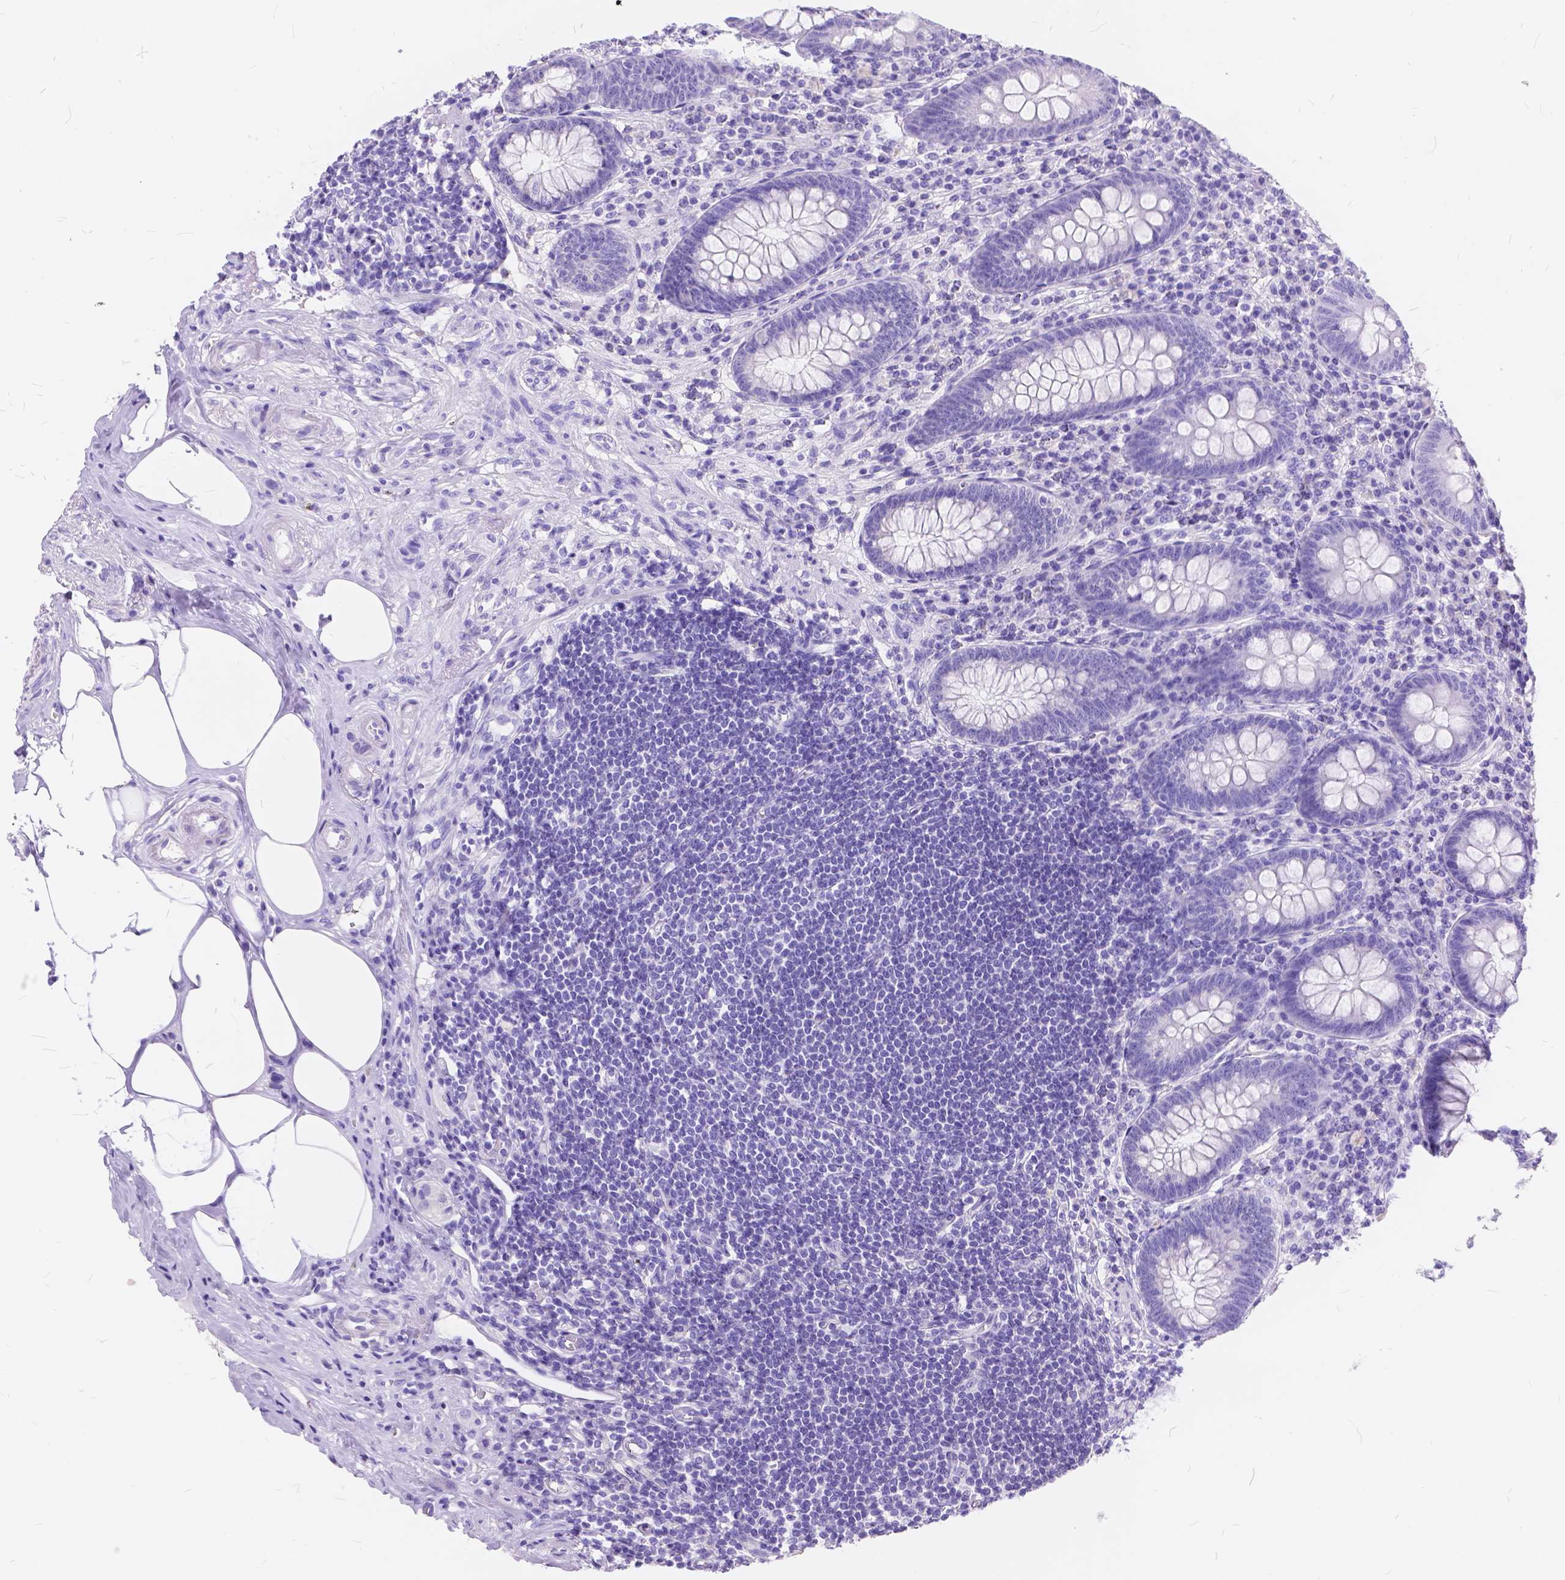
{"staining": {"intensity": "negative", "quantity": "none", "location": "none"}, "tissue": "appendix", "cell_type": "Glandular cells", "image_type": "normal", "snomed": [{"axis": "morphology", "description": "Normal tissue, NOS"}, {"axis": "topography", "description": "Appendix"}], "caption": "Human appendix stained for a protein using IHC exhibits no staining in glandular cells.", "gene": "FOXL2", "patient": {"sex": "female", "age": 57}}